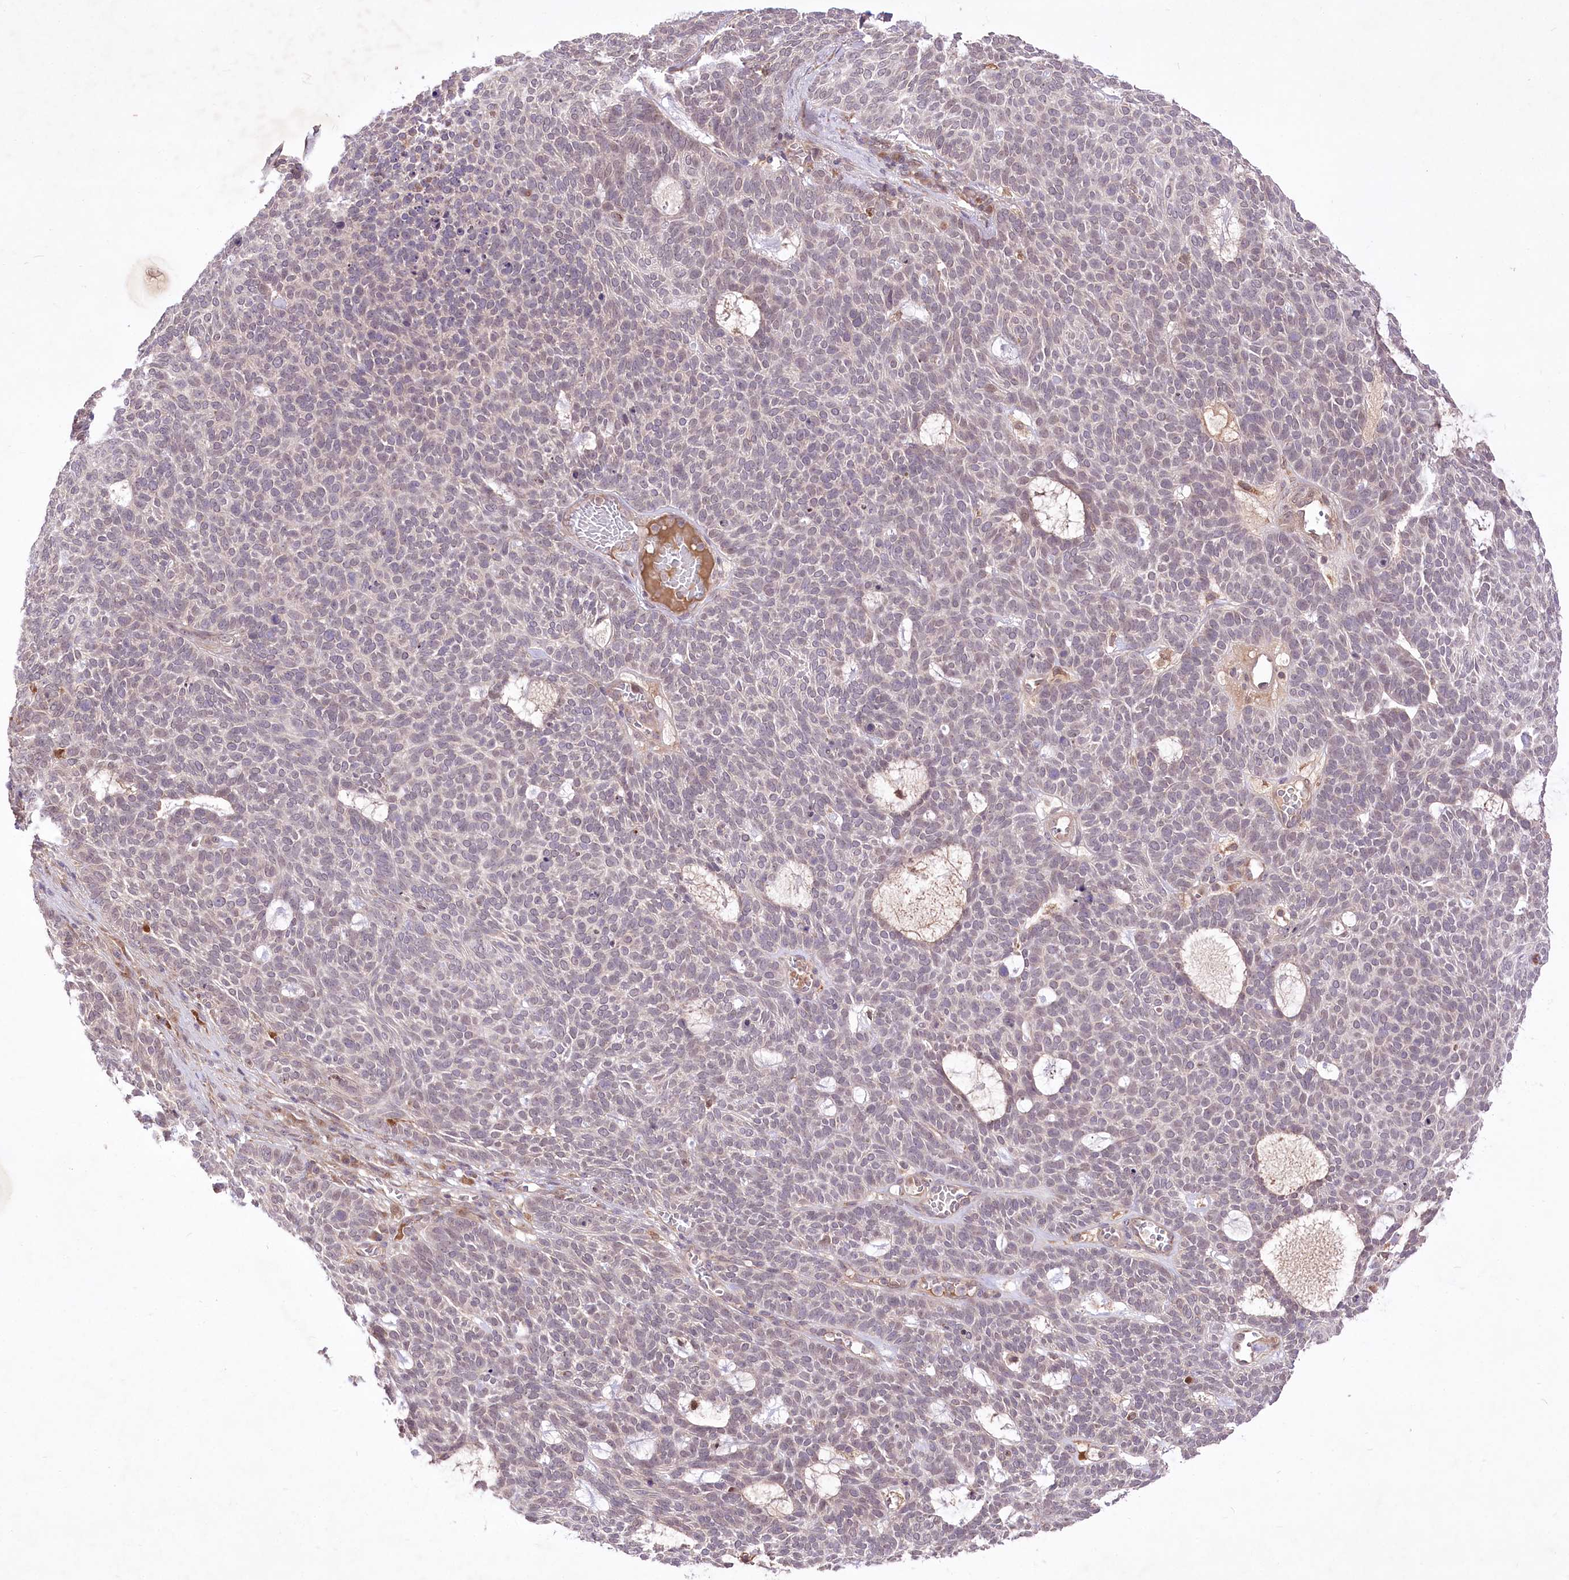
{"staining": {"intensity": "weak", "quantity": "<25%", "location": "nuclear"}, "tissue": "skin cancer", "cell_type": "Tumor cells", "image_type": "cancer", "snomed": [{"axis": "morphology", "description": "Squamous cell carcinoma, NOS"}, {"axis": "topography", "description": "Skin"}], "caption": "An IHC micrograph of squamous cell carcinoma (skin) is shown. There is no staining in tumor cells of squamous cell carcinoma (skin). (Brightfield microscopy of DAB immunohistochemistry at high magnification).", "gene": "HELT", "patient": {"sex": "female", "age": 90}}